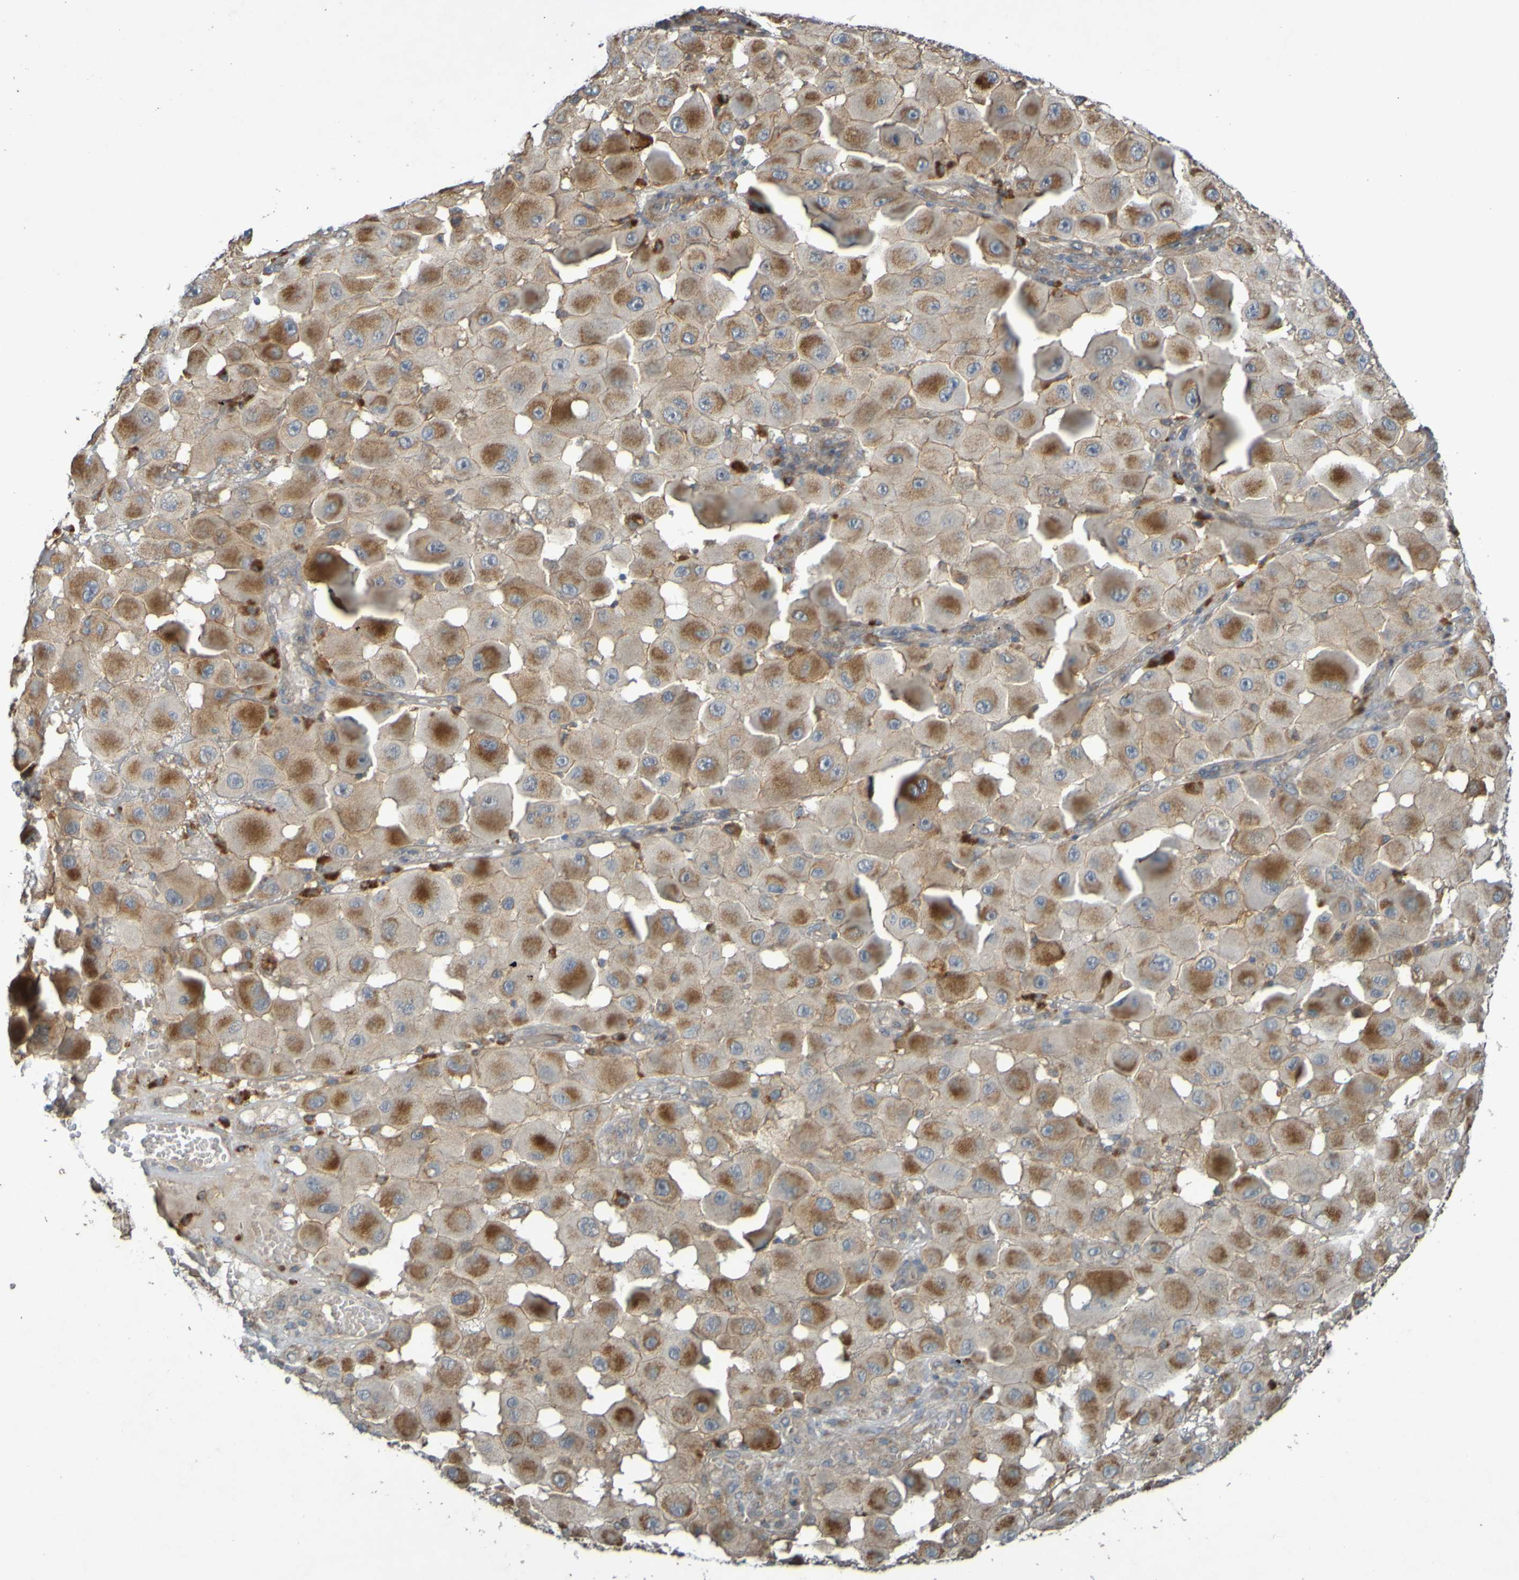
{"staining": {"intensity": "moderate", "quantity": ">75%", "location": "cytoplasmic/membranous"}, "tissue": "melanoma", "cell_type": "Tumor cells", "image_type": "cancer", "snomed": [{"axis": "morphology", "description": "Malignant melanoma, NOS"}, {"axis": "topography", "description": "Skin"}], "caption": "A photomicrograph of melanoma stained for a protein demonstrates moderate cytoplasmic/membranous brown staining in tumor cells.", "gene": "B3GAT2", "patient": {"sex": "female", "age": 81}}